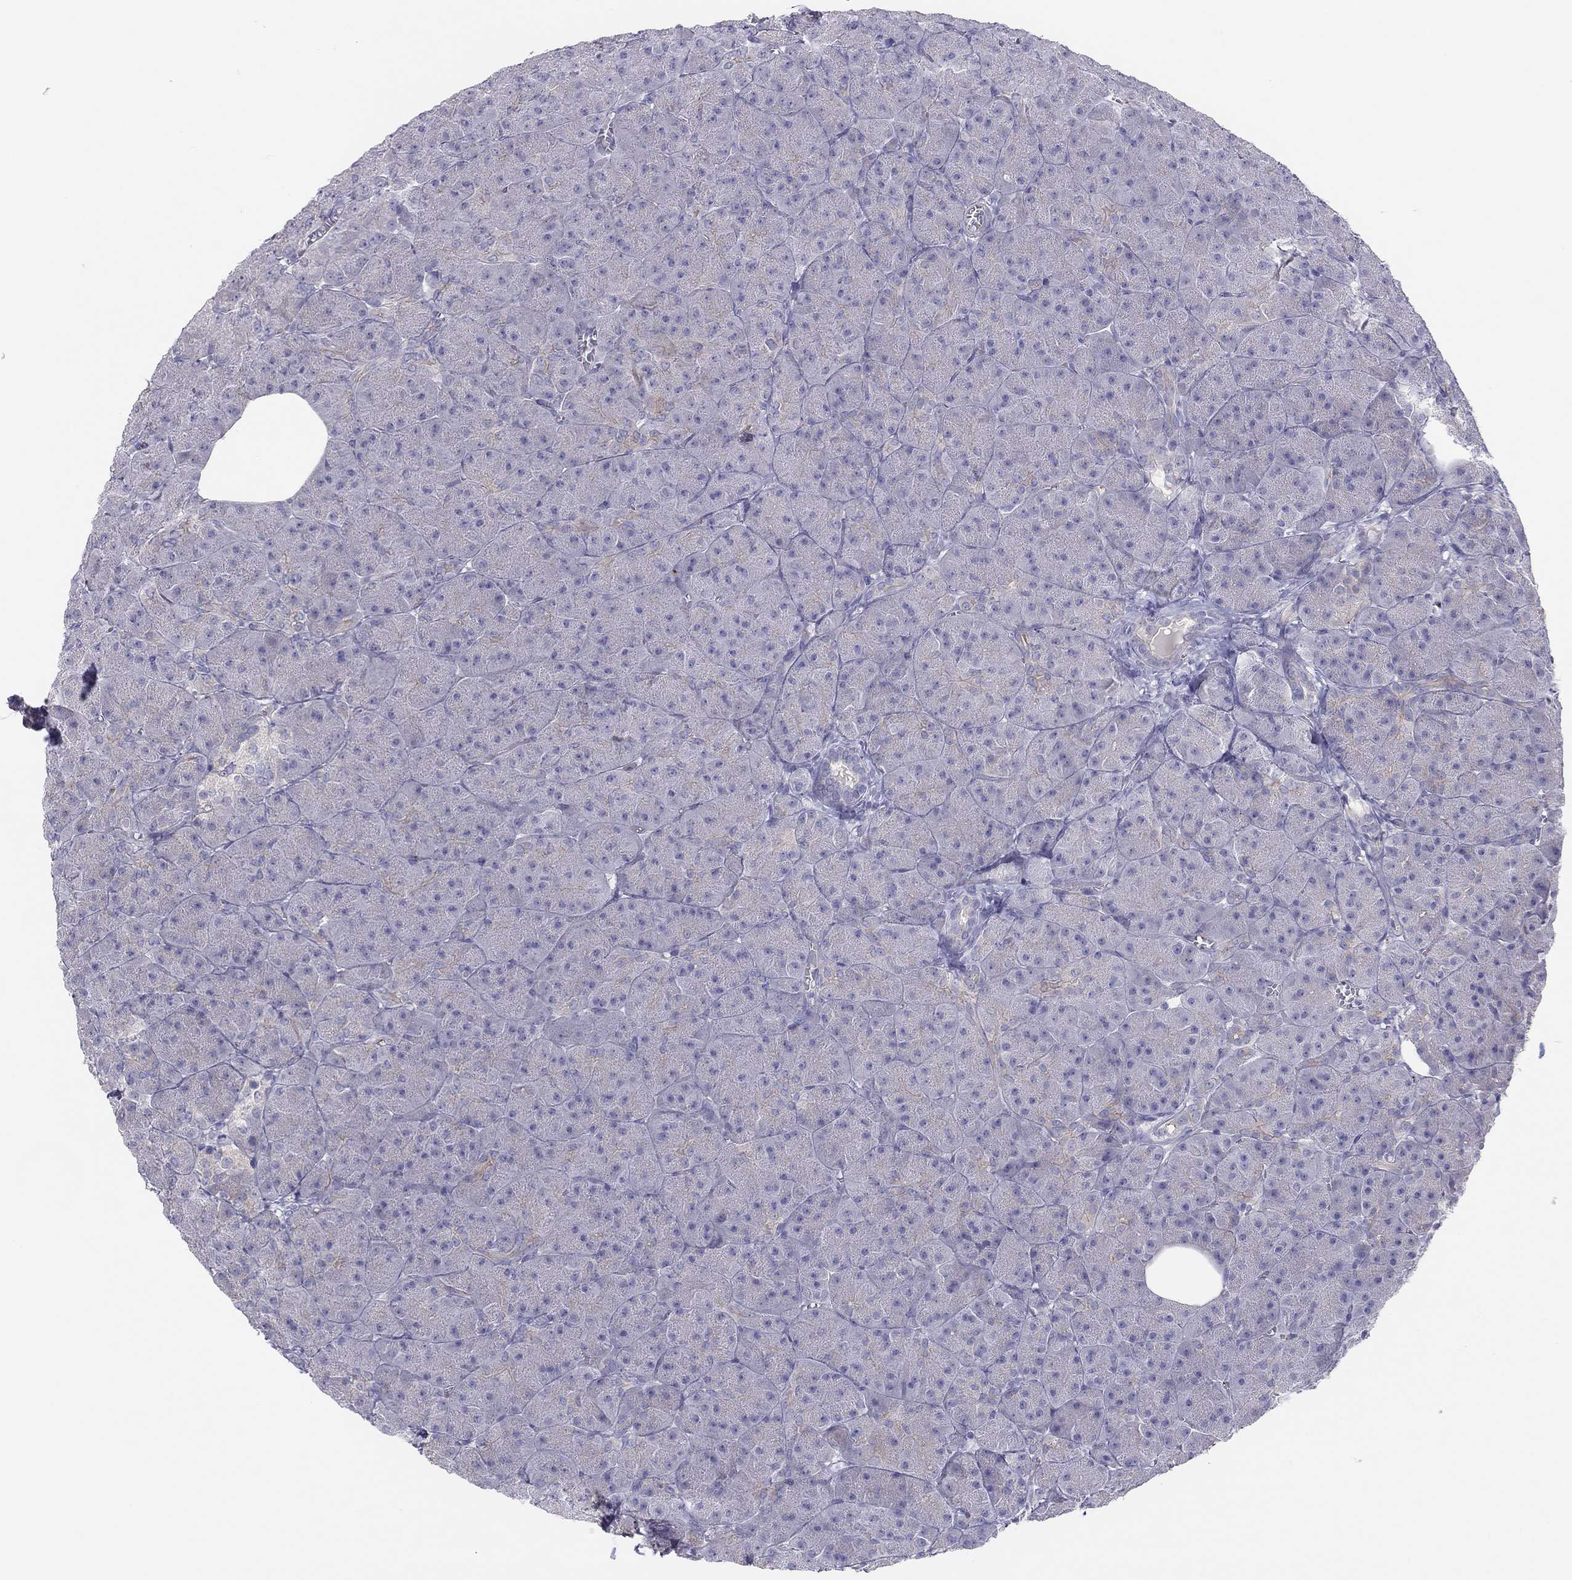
{"staining": {"intensity": "negative", "quantity": "none", "location": "none"}, "tissue": "pancreas", "cell_type": "Exocrine glandular cells", "image_type": "normal", "snomed": [{"axis": "morphology", "description": "Normal tissue, NOS"}, {"axis": "topography", "description": "Pancreas"}], "caption": "Protein analysis of normal pancreas displays no significant staining in exocrine glandular cells. (DAB immunohistochemistry (IHC) visualized using brightfield microscopy, high magnification).", "gene": "MGAT4C", "patient": {"sex": "male", "age": 61}}